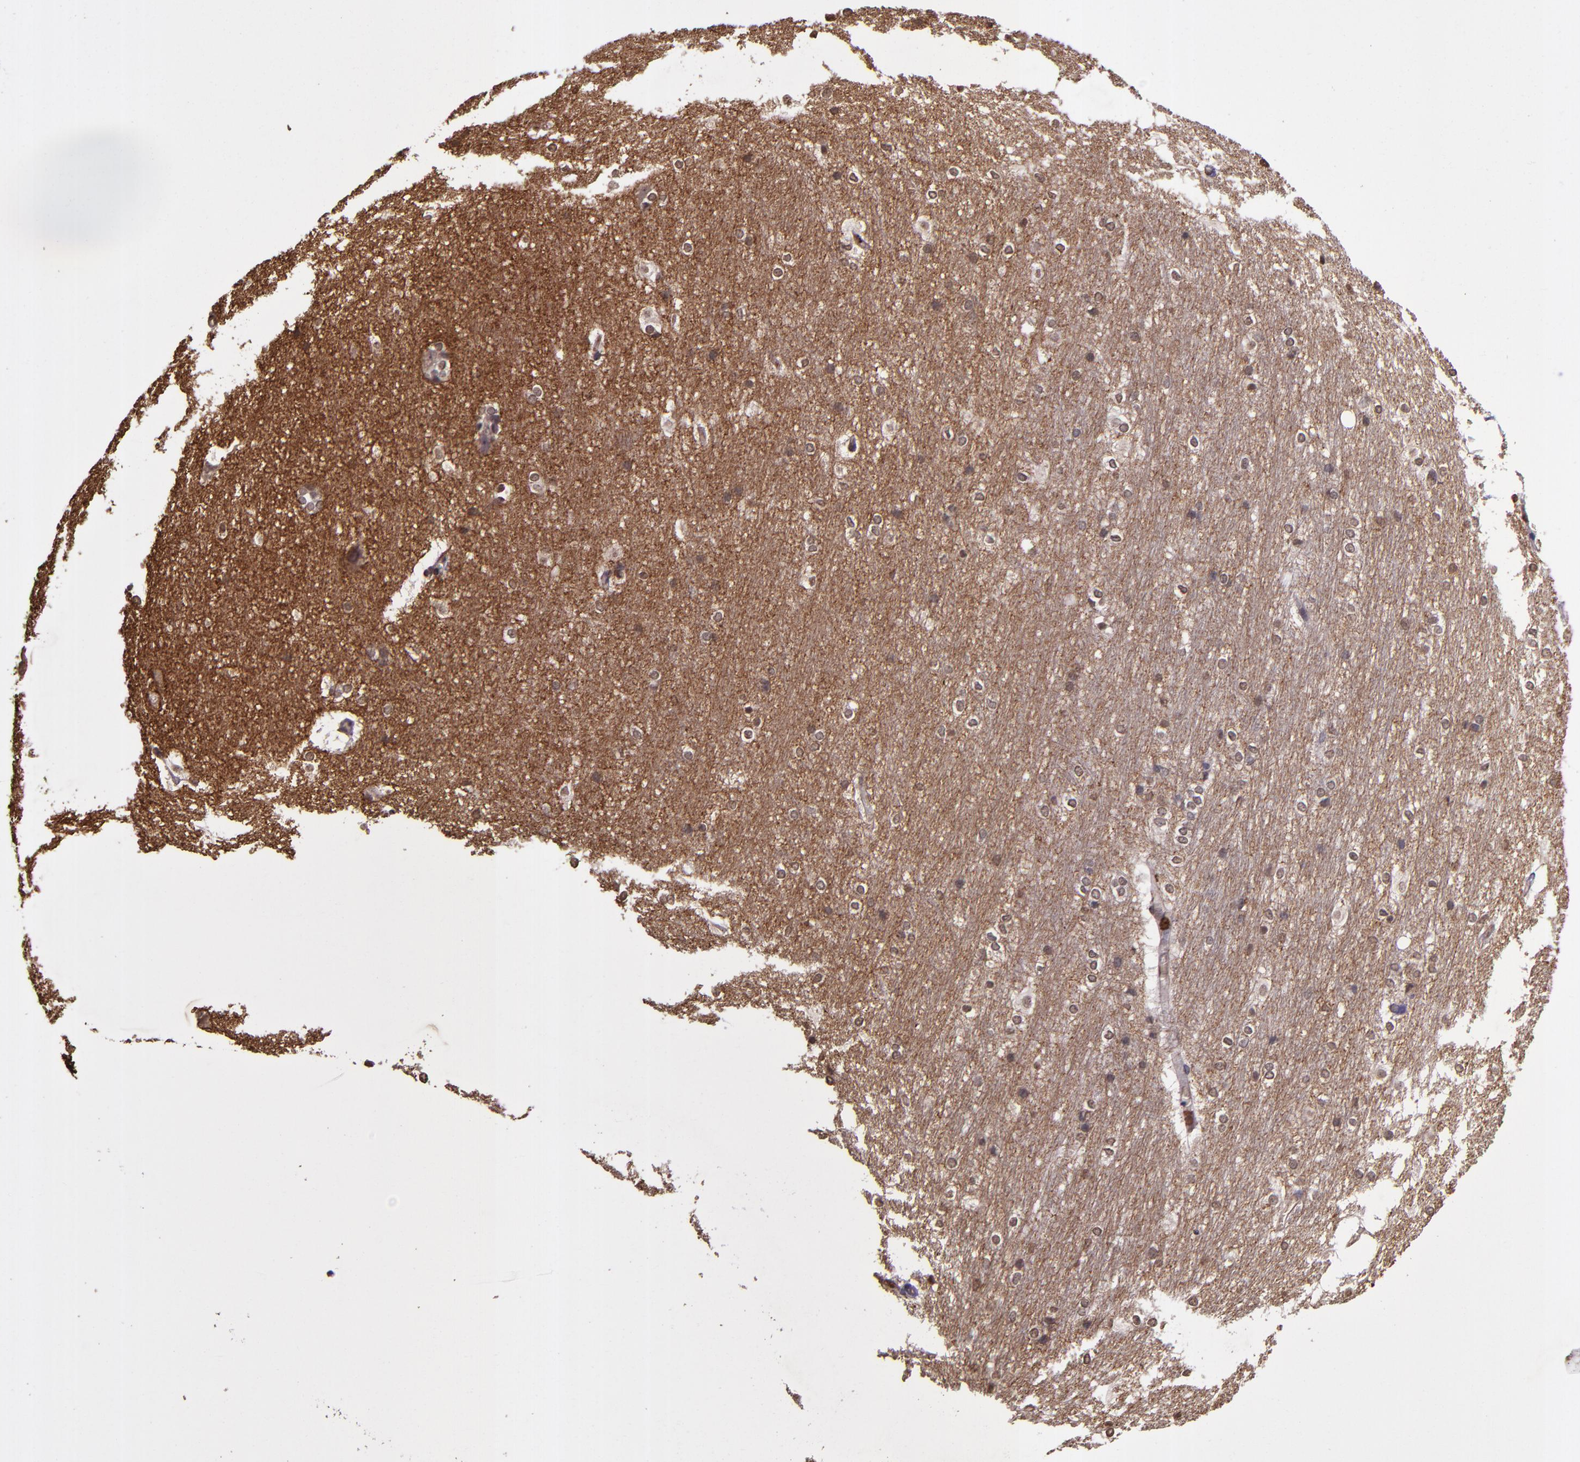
{"staining": {"intensity": "negative", "quantity": "none", "location": "none"}, "tissue": "hippocampus", "cell_type": "Glial cells", "image_type": "normal", "snomed": [{"axis": "morphology", "description": "Normal tissue, NOS"}, {"axis": "topography", "description": "Hippocampus"}], "caption": "Protein analysis of benign hippocampus demonstrates no significant staining in glial cells.", "gene": "SLC2A3", "patient": {"sex": "female", "age": 19}}